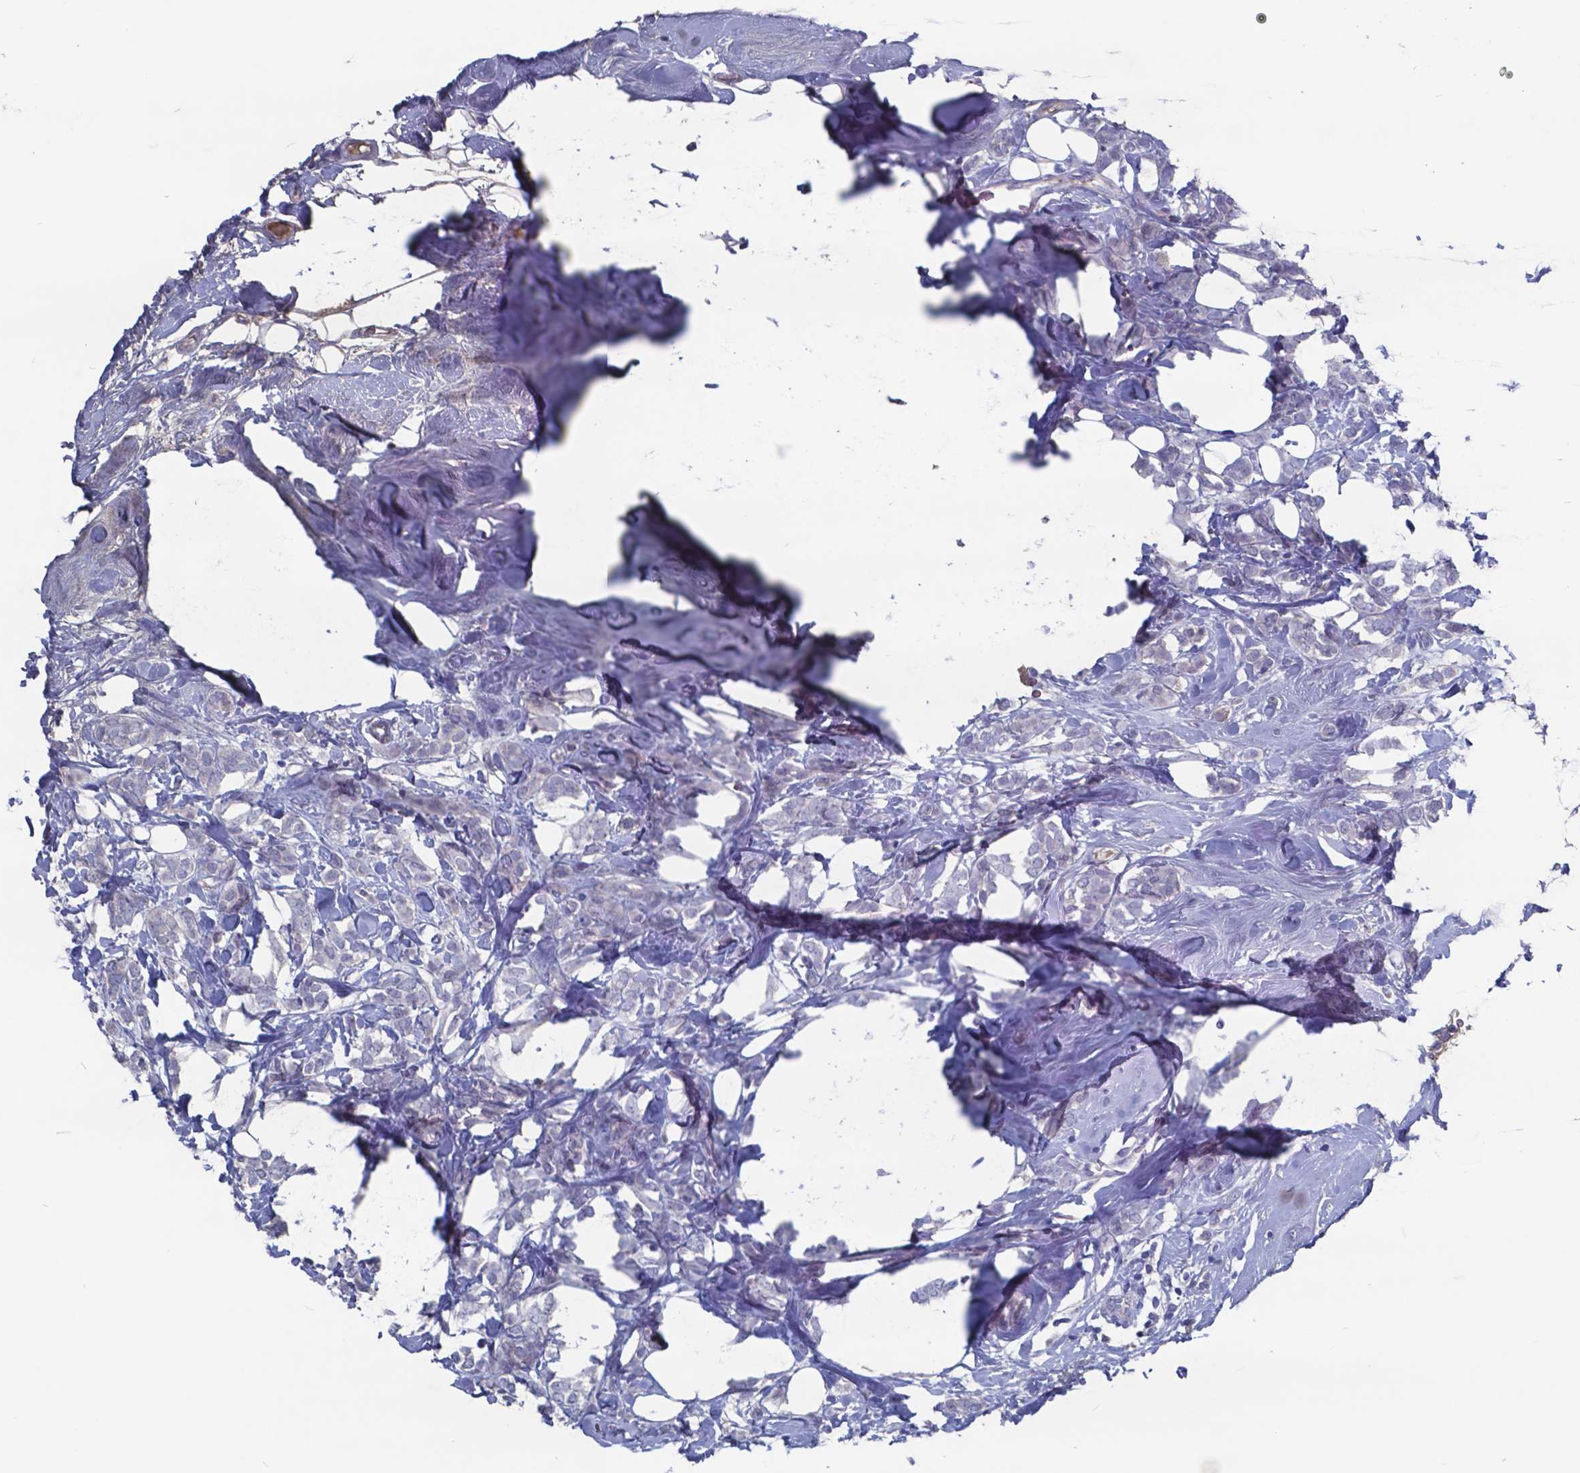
{"staining": {"intensity": "negative", "quantity": "none", "location": "none"}, "tissue": "breast cancer", "cell_type": "Tumor cells", "image_type": "cancer", "snomed": [{"axis": "morphology", "description": "Lobular carcinoma"}, {"axis": "topography", "description": "Breast"}], "caption": "The micrograph exhibits no significant staining in tumor cells of breast lobular carcinoma.", "gene": "TTR", "patient": {"sex": "female", "age": 49}}